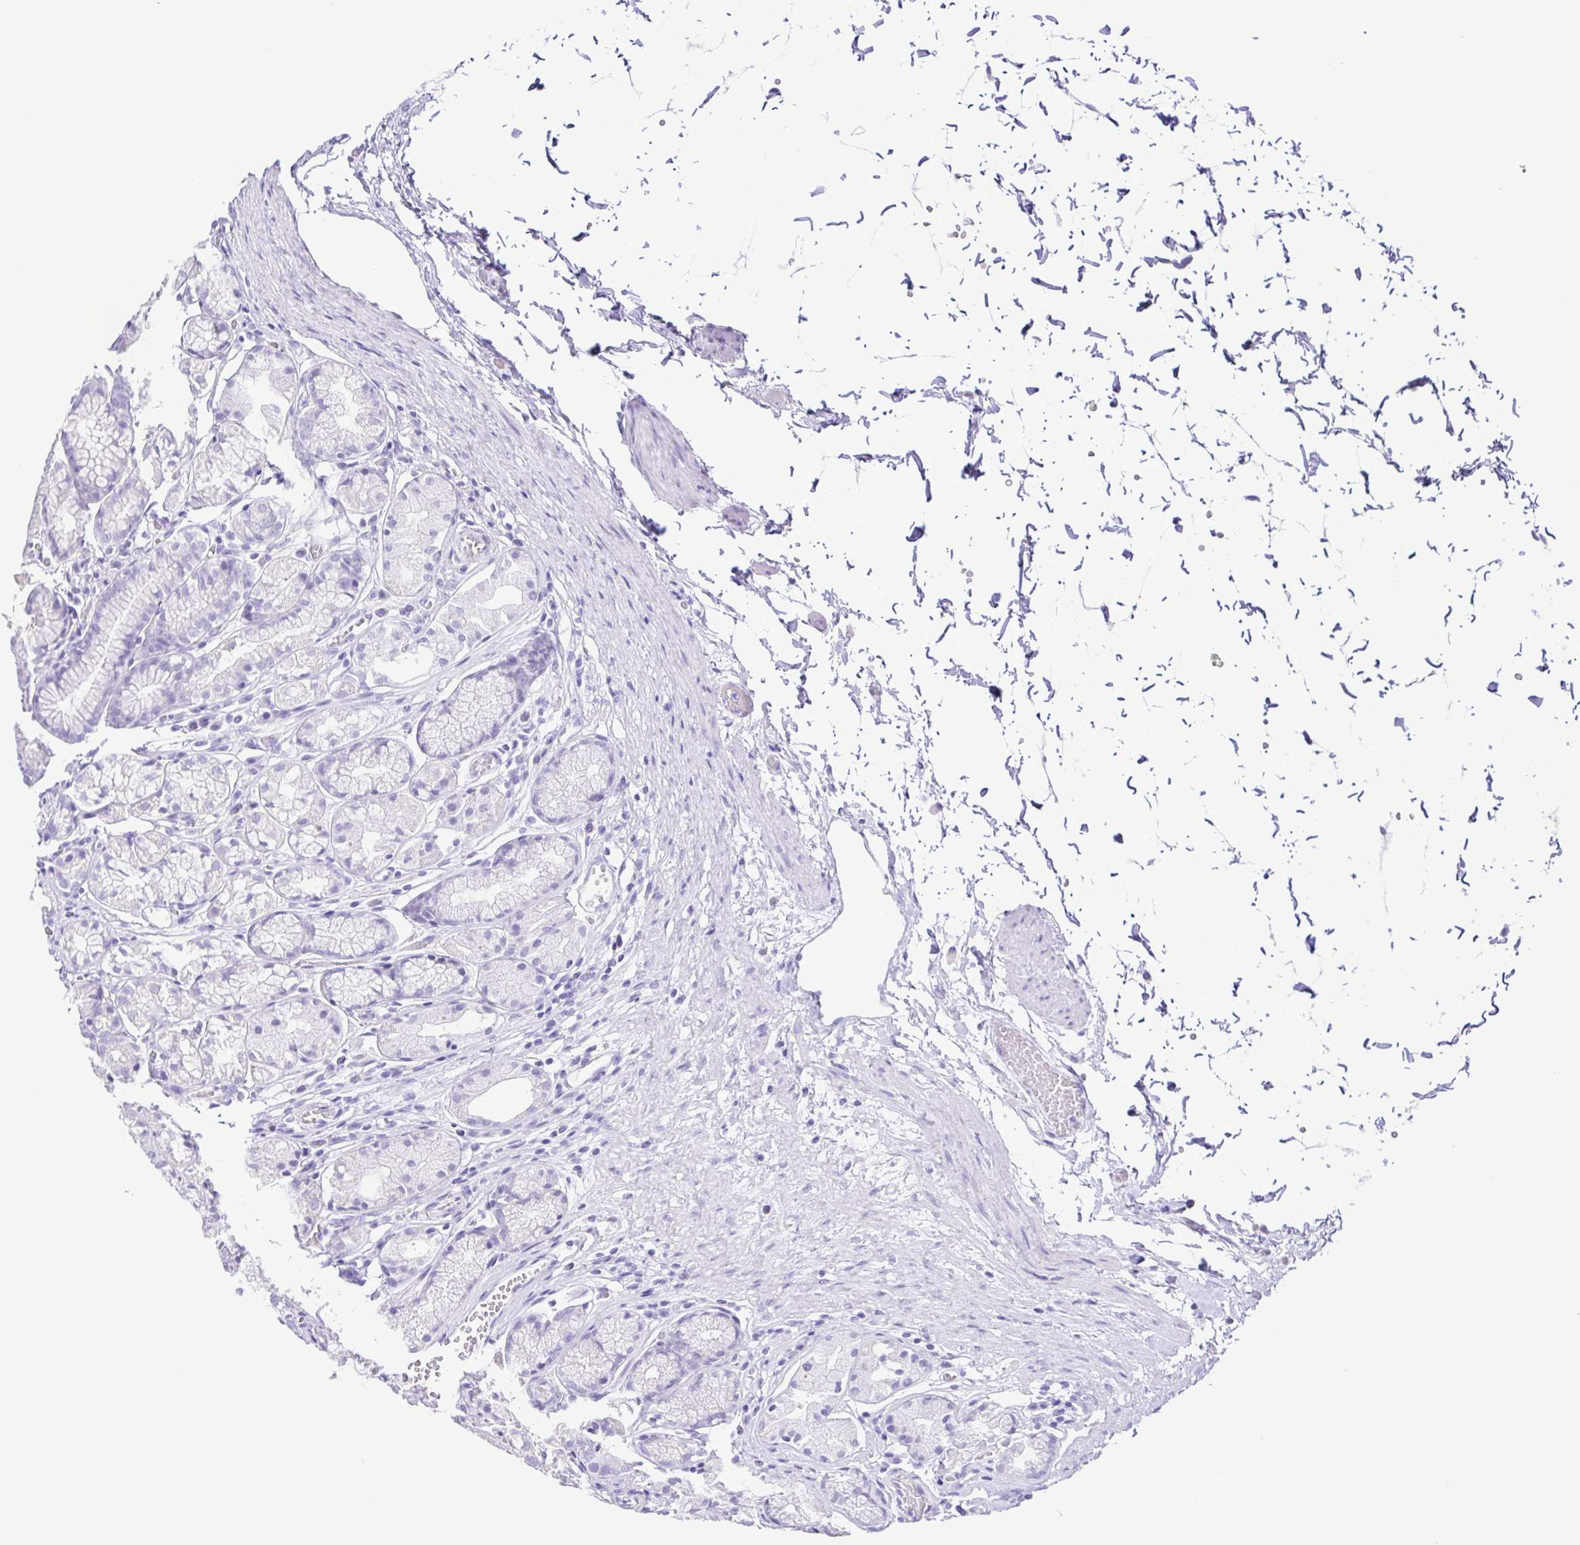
{"staining": {"intensity": "negative", "quantity": "none", "location": "none"}, "tissue": "stomach", "cell_type": "Glandular cells", "image_type": "normal", "snomed": [{"axis": "morphology", "description": "Normal tissue, NOS"}, {"axis": "topography", "description": "Stomach"}], "caption": "The photomicrograph exhibits no significant expression in glandular cells of stomach.", "gene": "CASP14", "patient": {"sex": "male", "age": 70}}